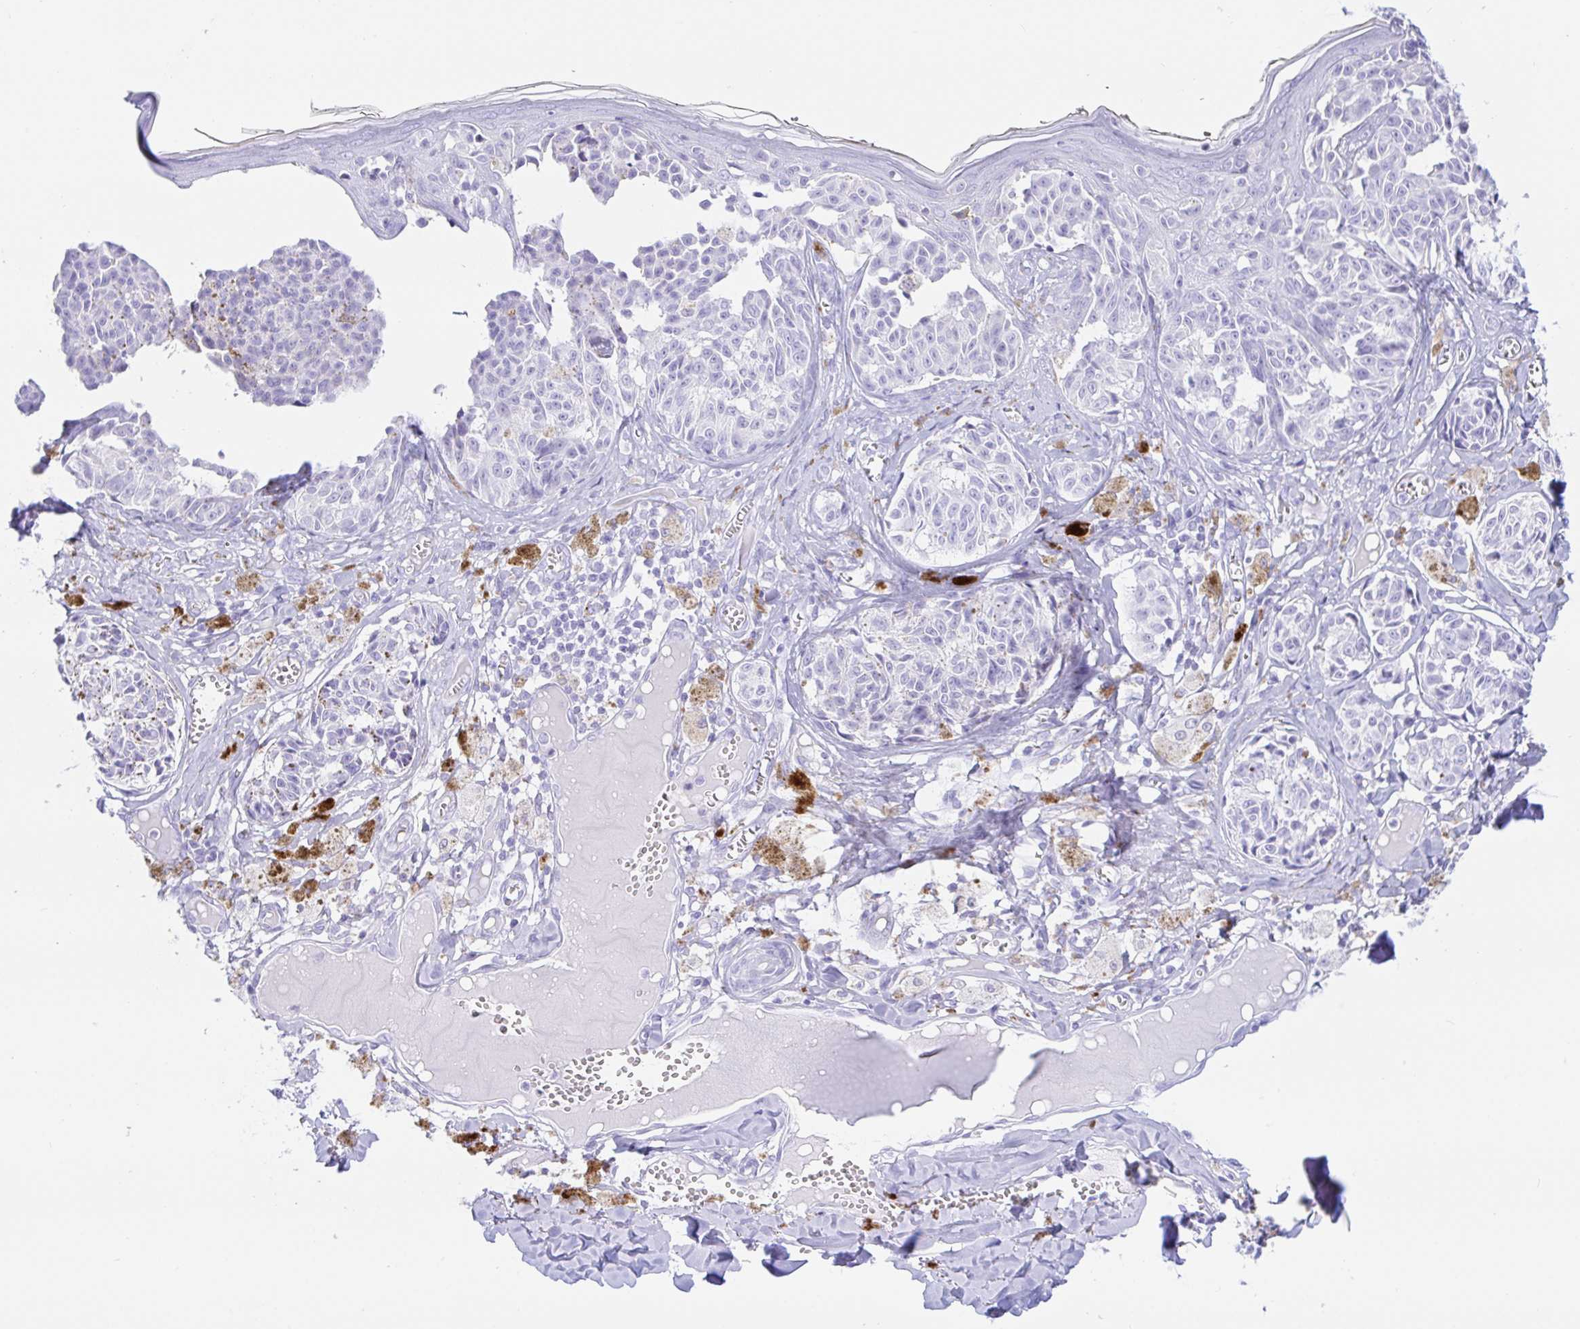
{"staining": {"intensity": "negative", "quantity": "none", "location": "none"}, "tissue": "melanoma", "cell_type": "Tumor cells", "image_type": "cancer", "snomed": [{"axis": "morphology", "description": "Malignant melanoma, NOS"}, {"axis": "topography", "description": "Skin"}], "caption": "IHC histopathology image of malignant melanoma stained for a protein (brown), which demonstrates no expression in tumor cells. The staining was performed using DAB to visualize the protein expression in brown, while the nuclei were stained in blue with hematoxylin (Magnification: 20x).", "gene": "PAX8", "patient": {"sex": "female", "age": 43}}